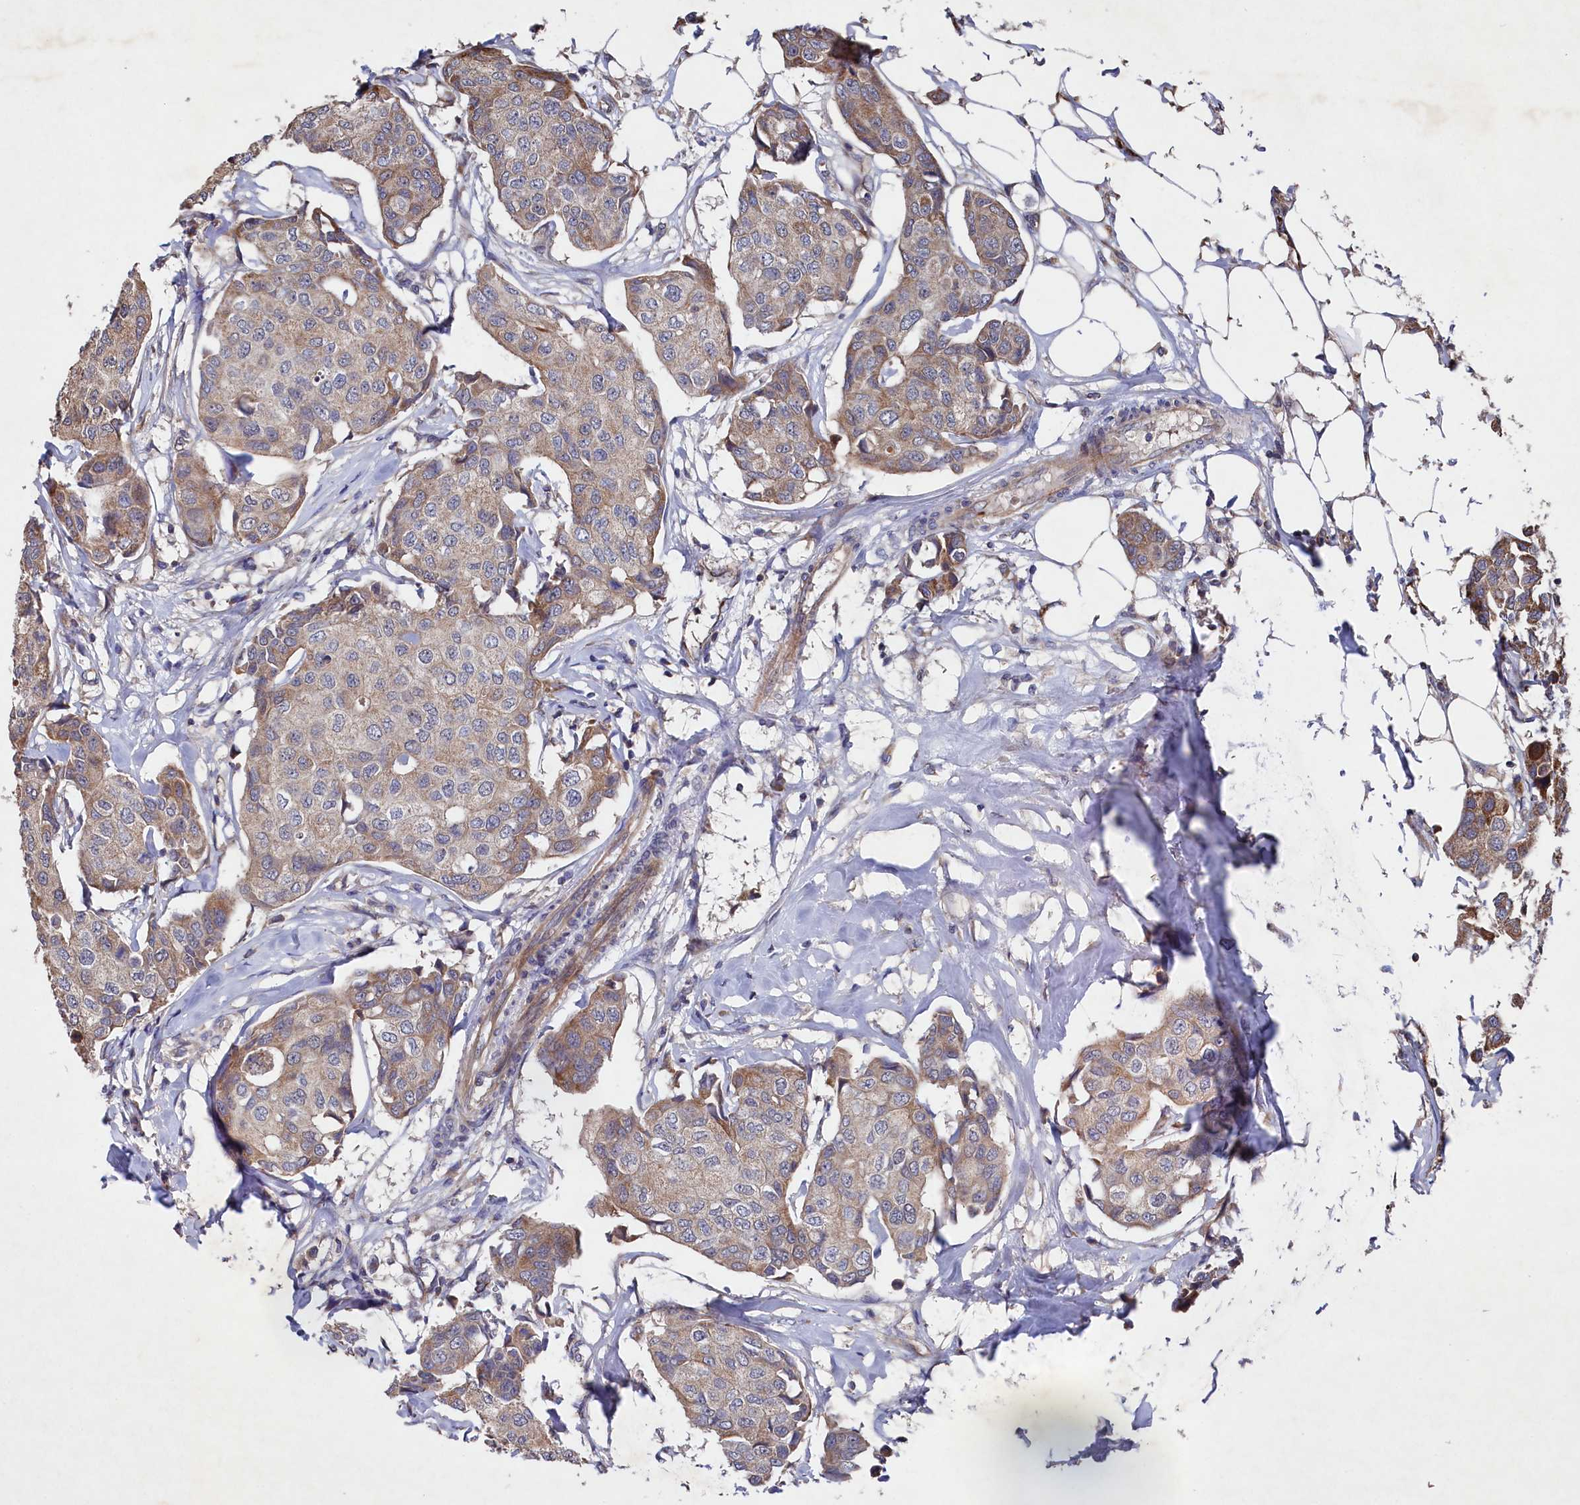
{"staining": {"intensity": "moderate", "quantity": "<25%", "location": "cytoplasmic/membranous"}, "tissue": "breast cancer", "cell_type": "Tumor cells", "image_type": "cancer", "snomed": [{"axis": "morphology", "description": "Duct carcinoma"}, {"axis": "topography", "description": "Breast"}], "caption": "The photomicrograph exhibits immunohistochemical staining of breast cancer (intraductal carcinoma). There is moderate cytoplasmic/membranous expression is present in approximately <25% of tumor cells.", "gene": "SUPV3L1", "patient": {"sex": "female", "age": 80}}